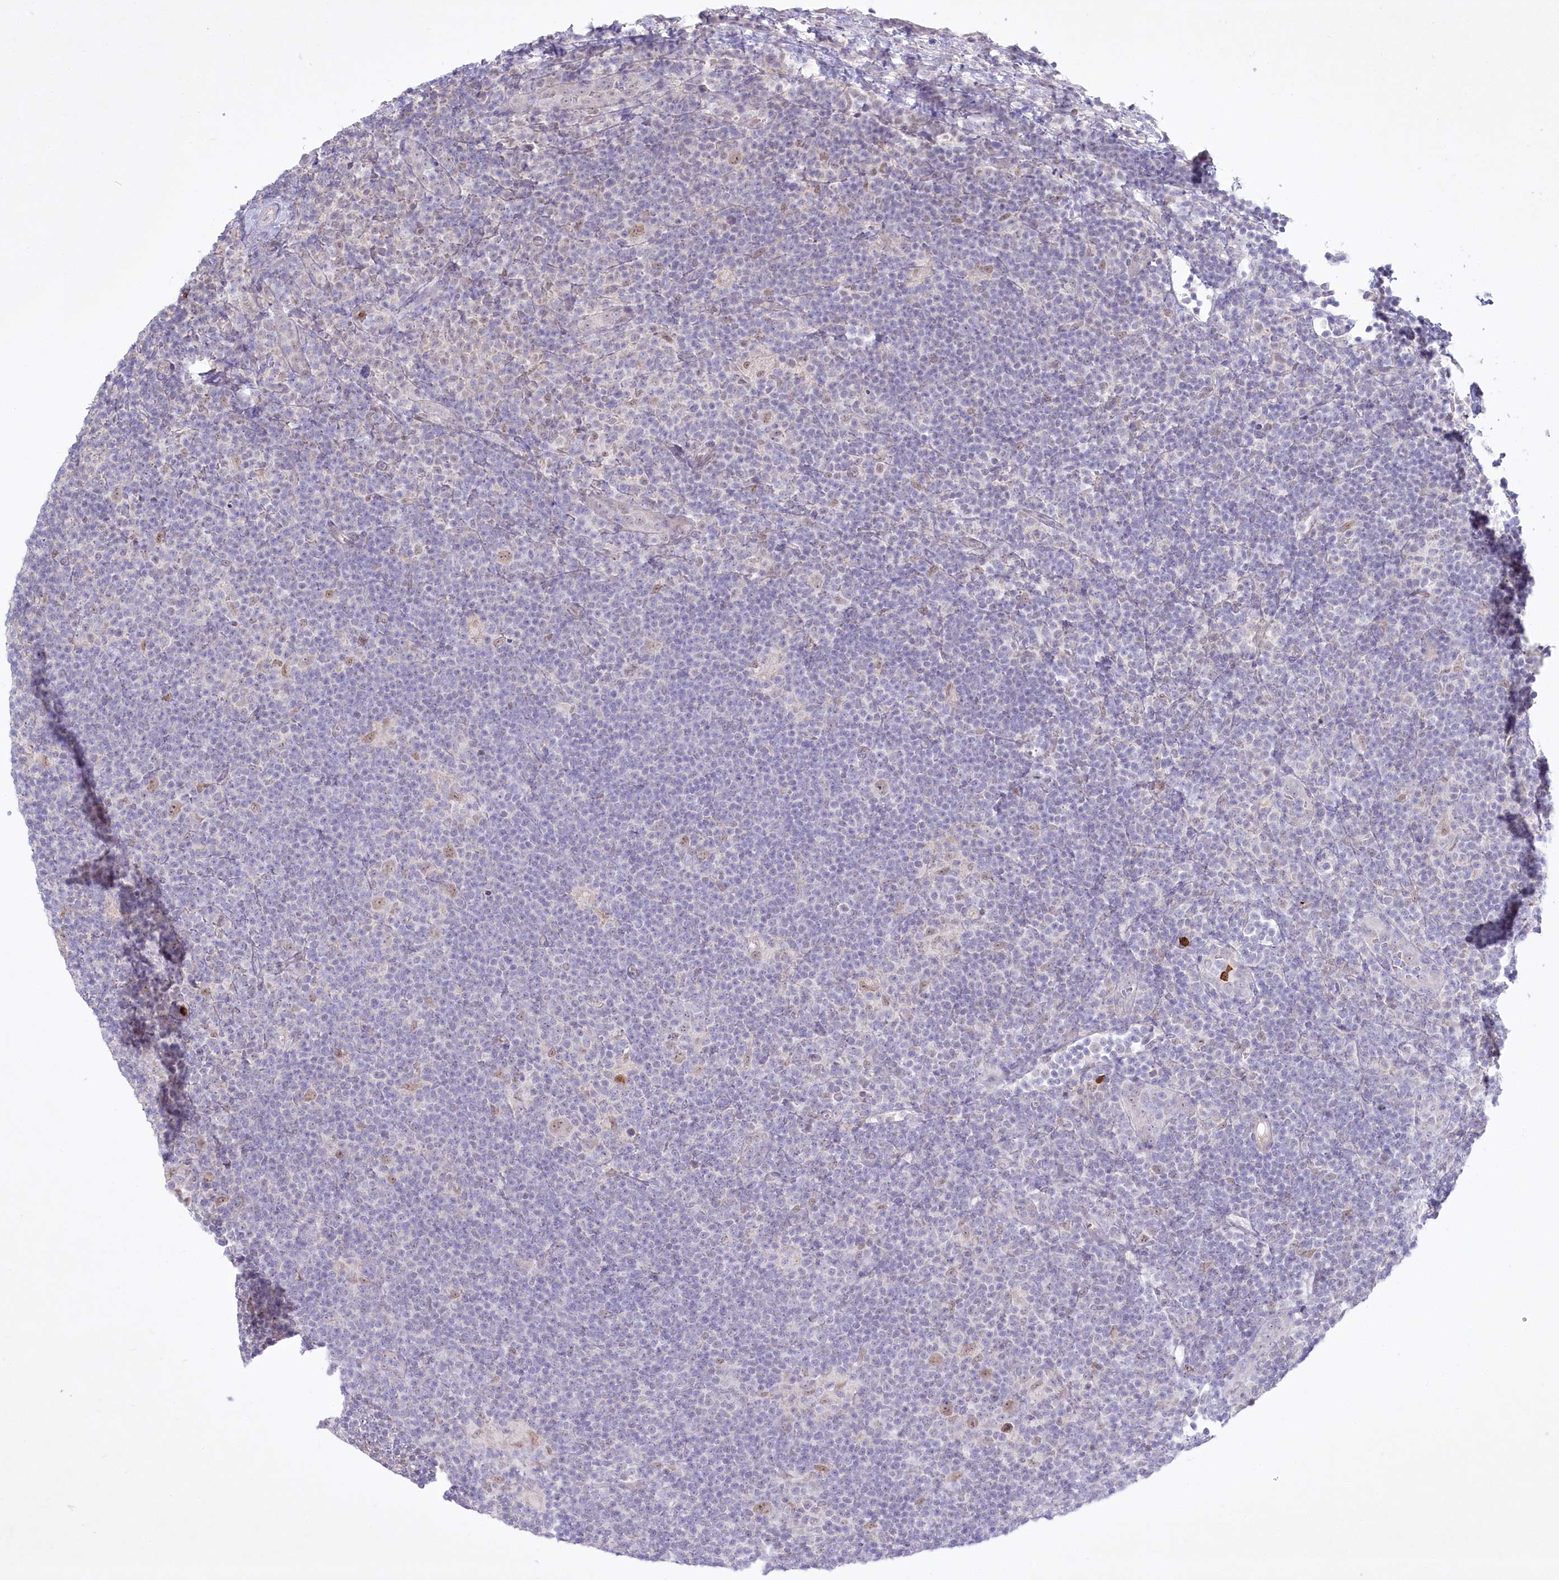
{"staining": {"intensity": "weak", "quantity": ">75%", "location": "nuclear"}, "tissue": "lymphoma", "cell_type": "Tumor cells", "image_type": "cancer", "snomed": [{"axis": "morphology", "description": "Hodgkin's disease, NOS"}, {"axis": "topography", "description": "Lymph node"}], "caption": "This histopathology image displays immunohistochemistry staining of Hodgkin's disease, with low weak nuclear expression in approximately >75% of tumor cells.", "gene": "ABITRAM", "patient": {"sex": "female", "age": 57}}